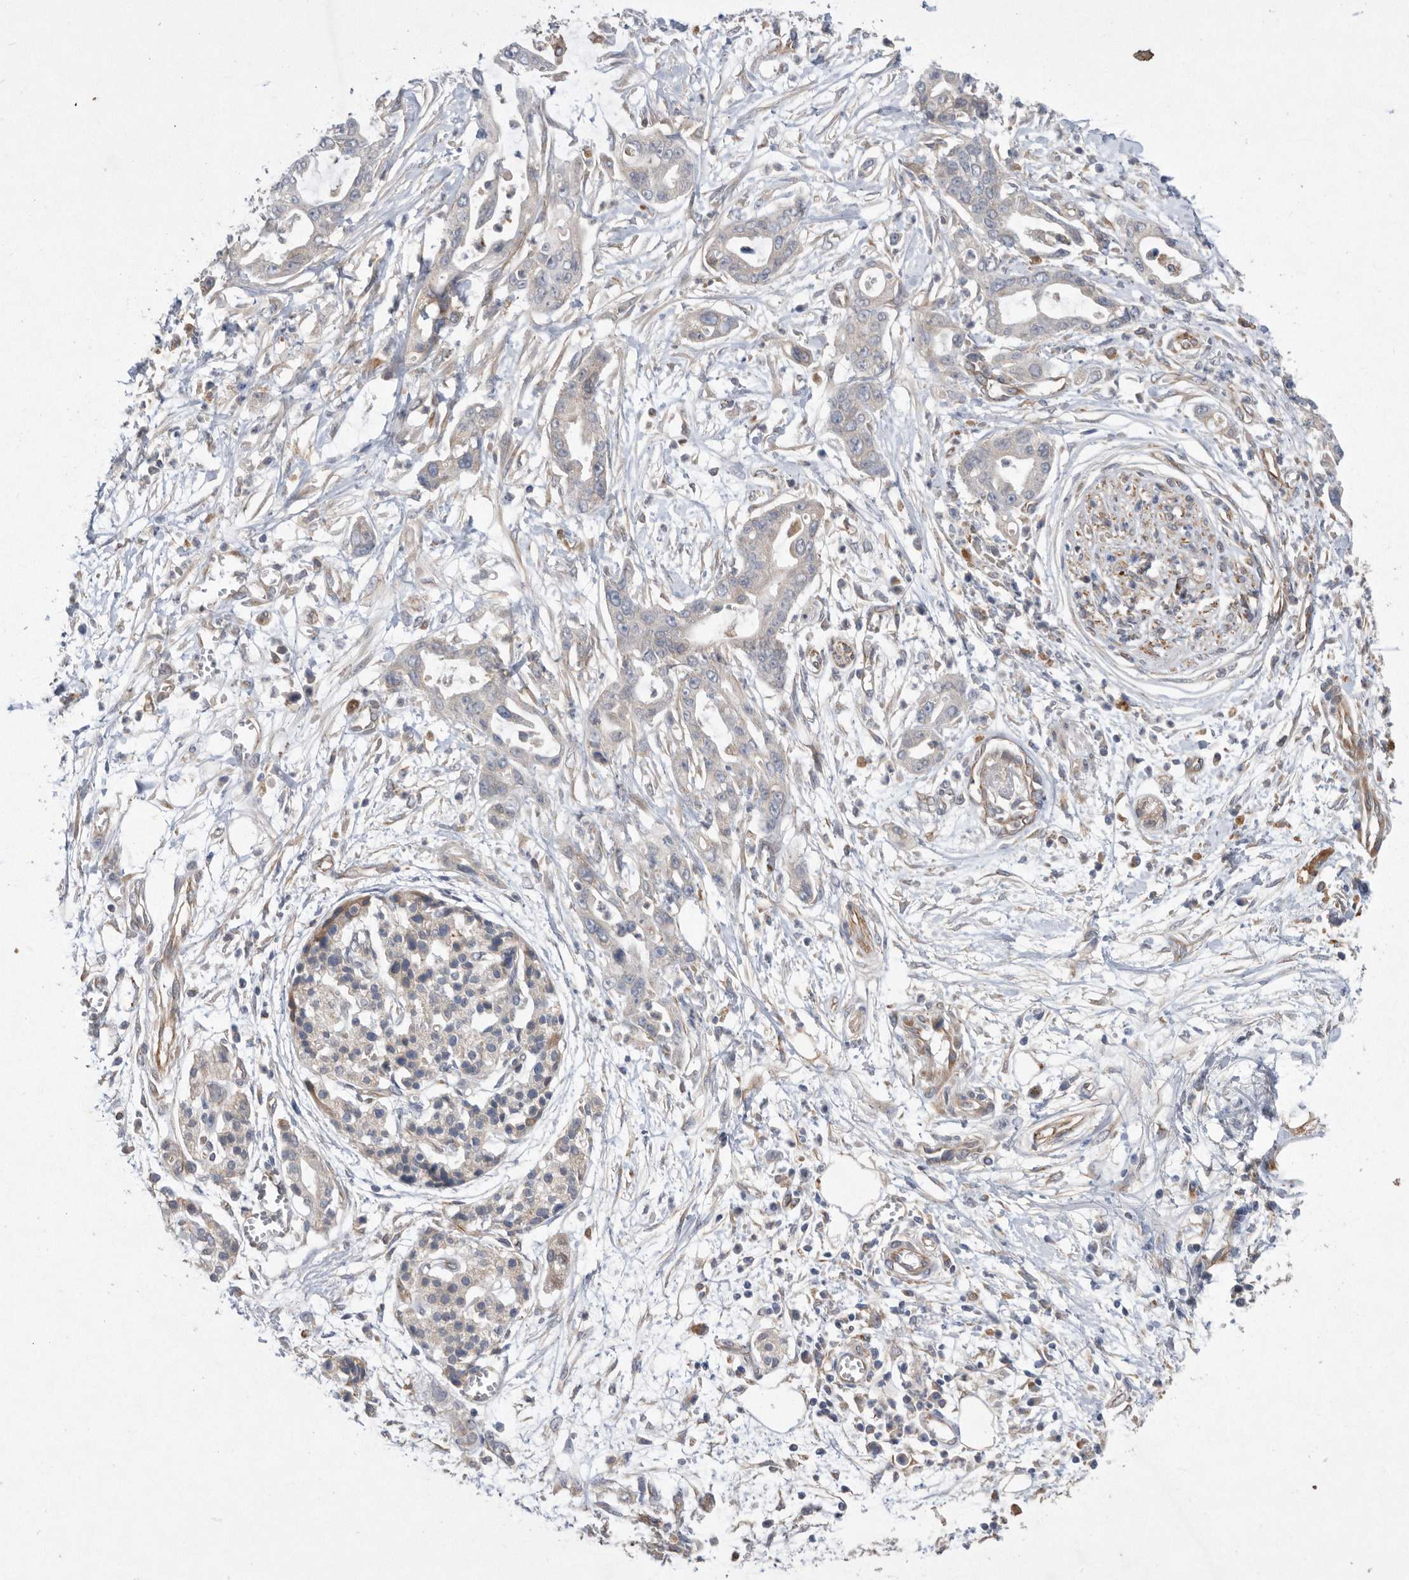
{"staining": {"intensity": "negative", "quantity": "none", "location": "none"}, "tissue": "pancreatic cancer", "cell_type": "Tumor cells", "image_type": "cancer", "snomed": [{"axis": "morphology", "description": "Adenocarcinoma, NOS"}, {"axis": "topography", "description": "Pancreas"}], "caption": "Immunohistochemical staining of pancreatic adenocarcinoma demonstrates no significant staining in tumor cells.", "gene": "PON2", "patient": {"sex": "male", "age": 68}}